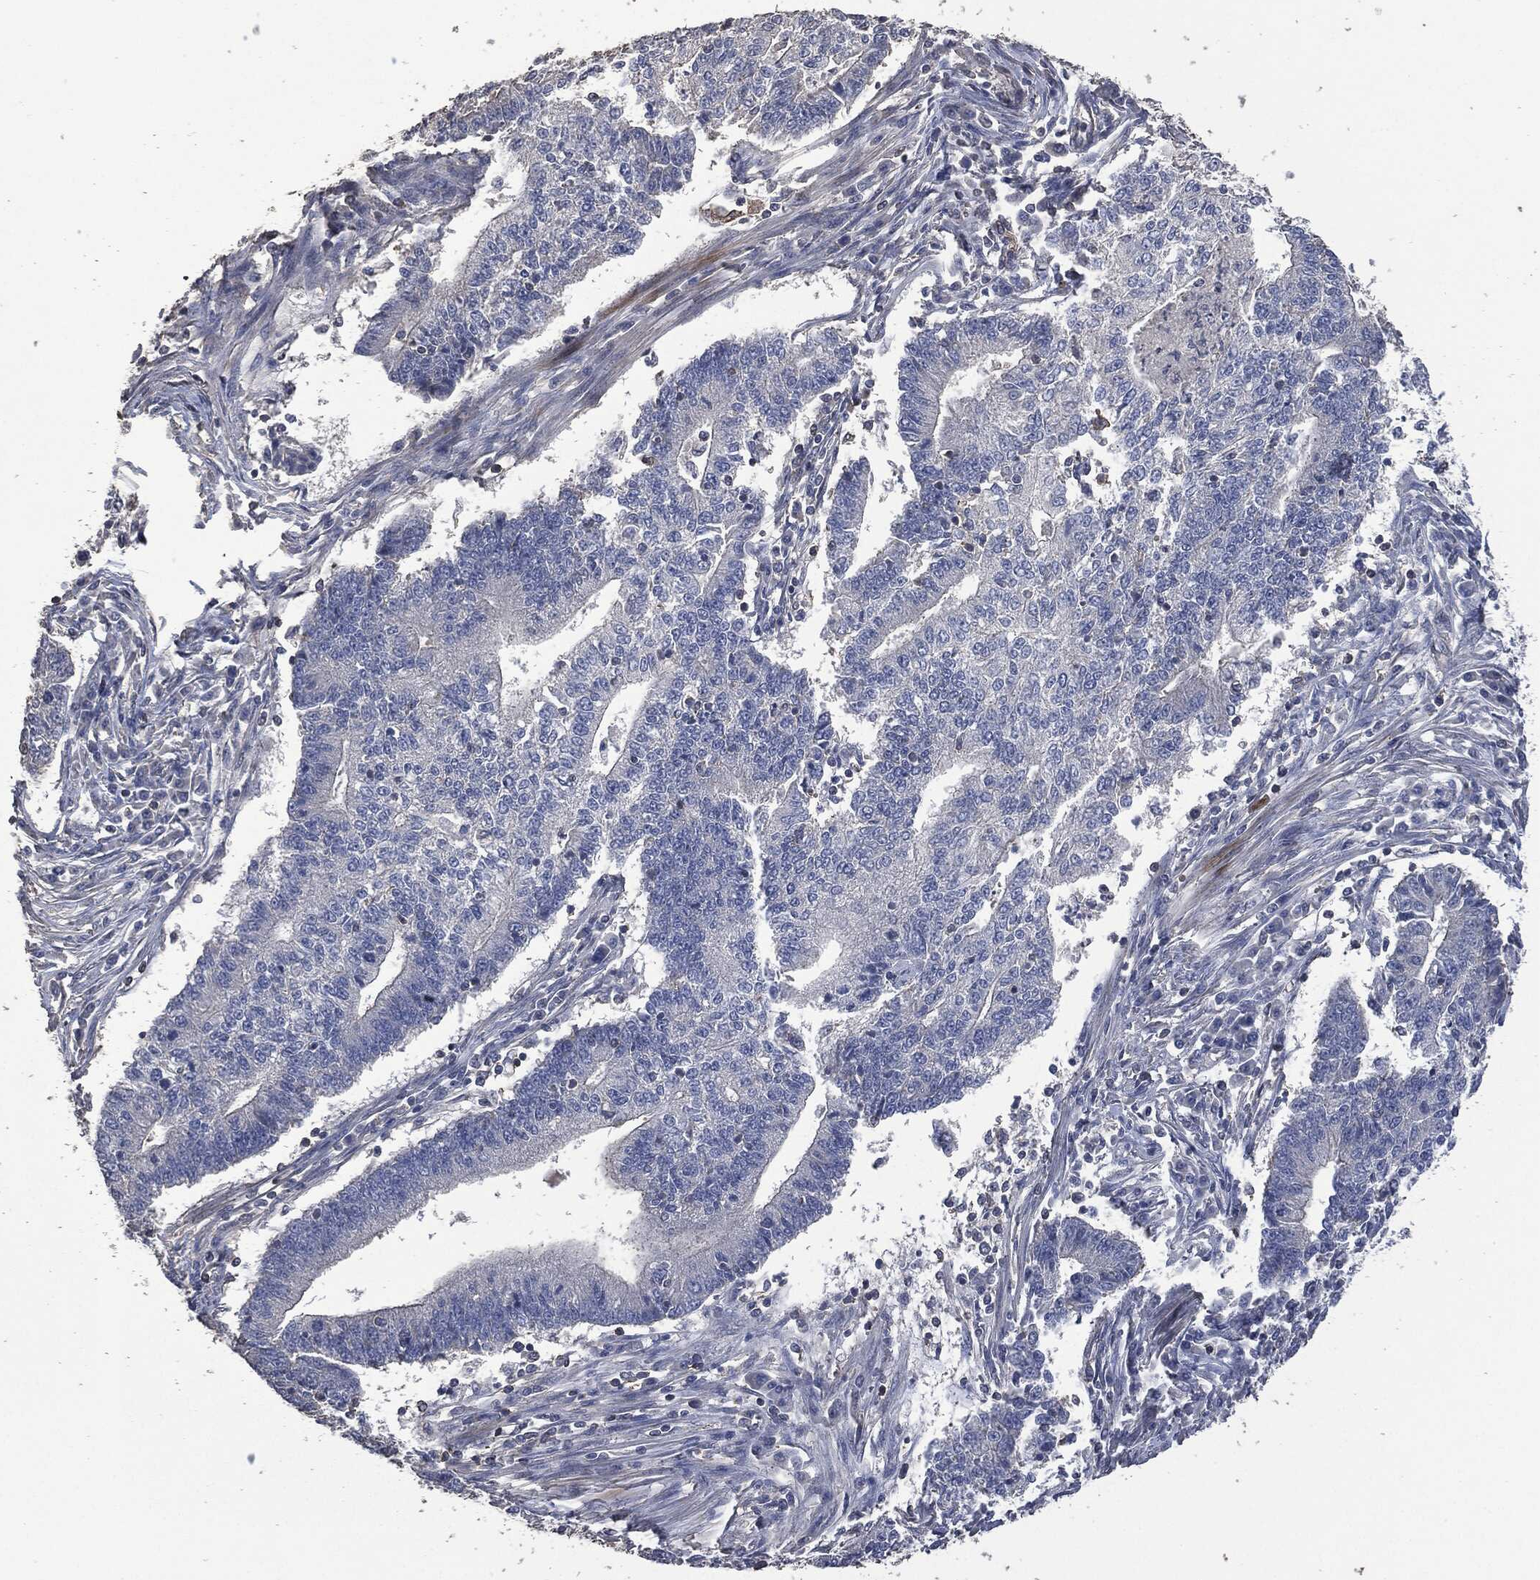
{"staining": {"intensity": "negative", "quantity": "none", "location": "none"}, "tissue": "endometrial cancer", "cell_type": "Tumor cells", "image_type": "cancer", "snomed": [{"axis": "morphology", "description": "Adenocarcinoma, NOS"}, {"axis": "topography", "description": "Uterus"}, {"axis": "topography", "description": "Endometrium"}], "caption": "DAB immunohistochemical staining of human adenocarcinoma (endometrial) exhibits no significant positivity in tumor cells.", "gene": "MSLN", "patient": {"sex": "female", "age": 54}}